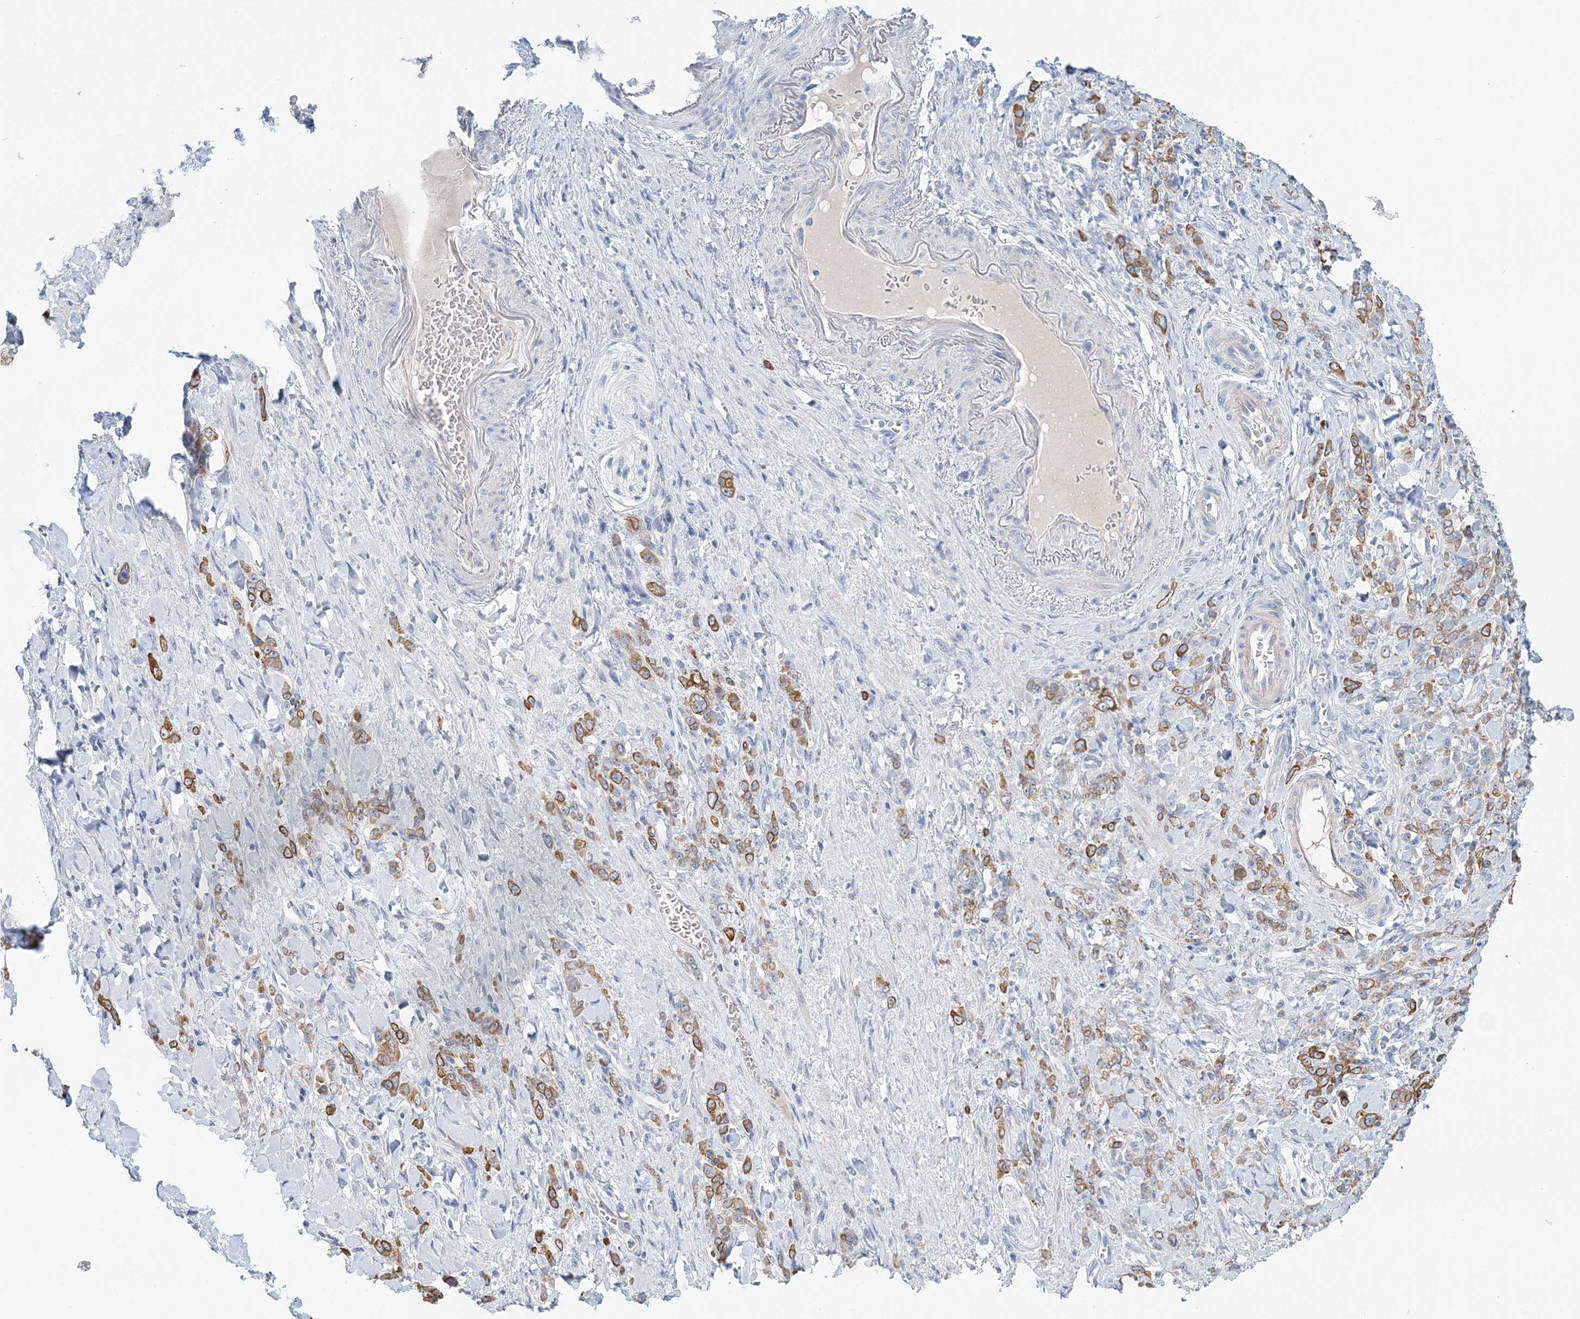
{"staining": {"intensity": "moderate", "quantity": ">75%", "location": "cytoplasmic/membranous"}, "tissue": "stomach cancer", "cell_type": "Tumor cells", "image_type": "cancer", "snomed": [{"axis": "morphology", "description": "Normal tissue, NOS"}, {"axis": "morphology", "description": "Adenocarcinoma, NOS"}, {"axis": "topography", "description": "Stomach"}], "caption": "There is medium levels of moderate cytoplasmic/membranous staining in tumor cells of stomach cancer, as demonstrated by immunohistochemical staining (brown color).", "gene": "LRRIQ4", "patient": {"sex": "male", "age": 82}}